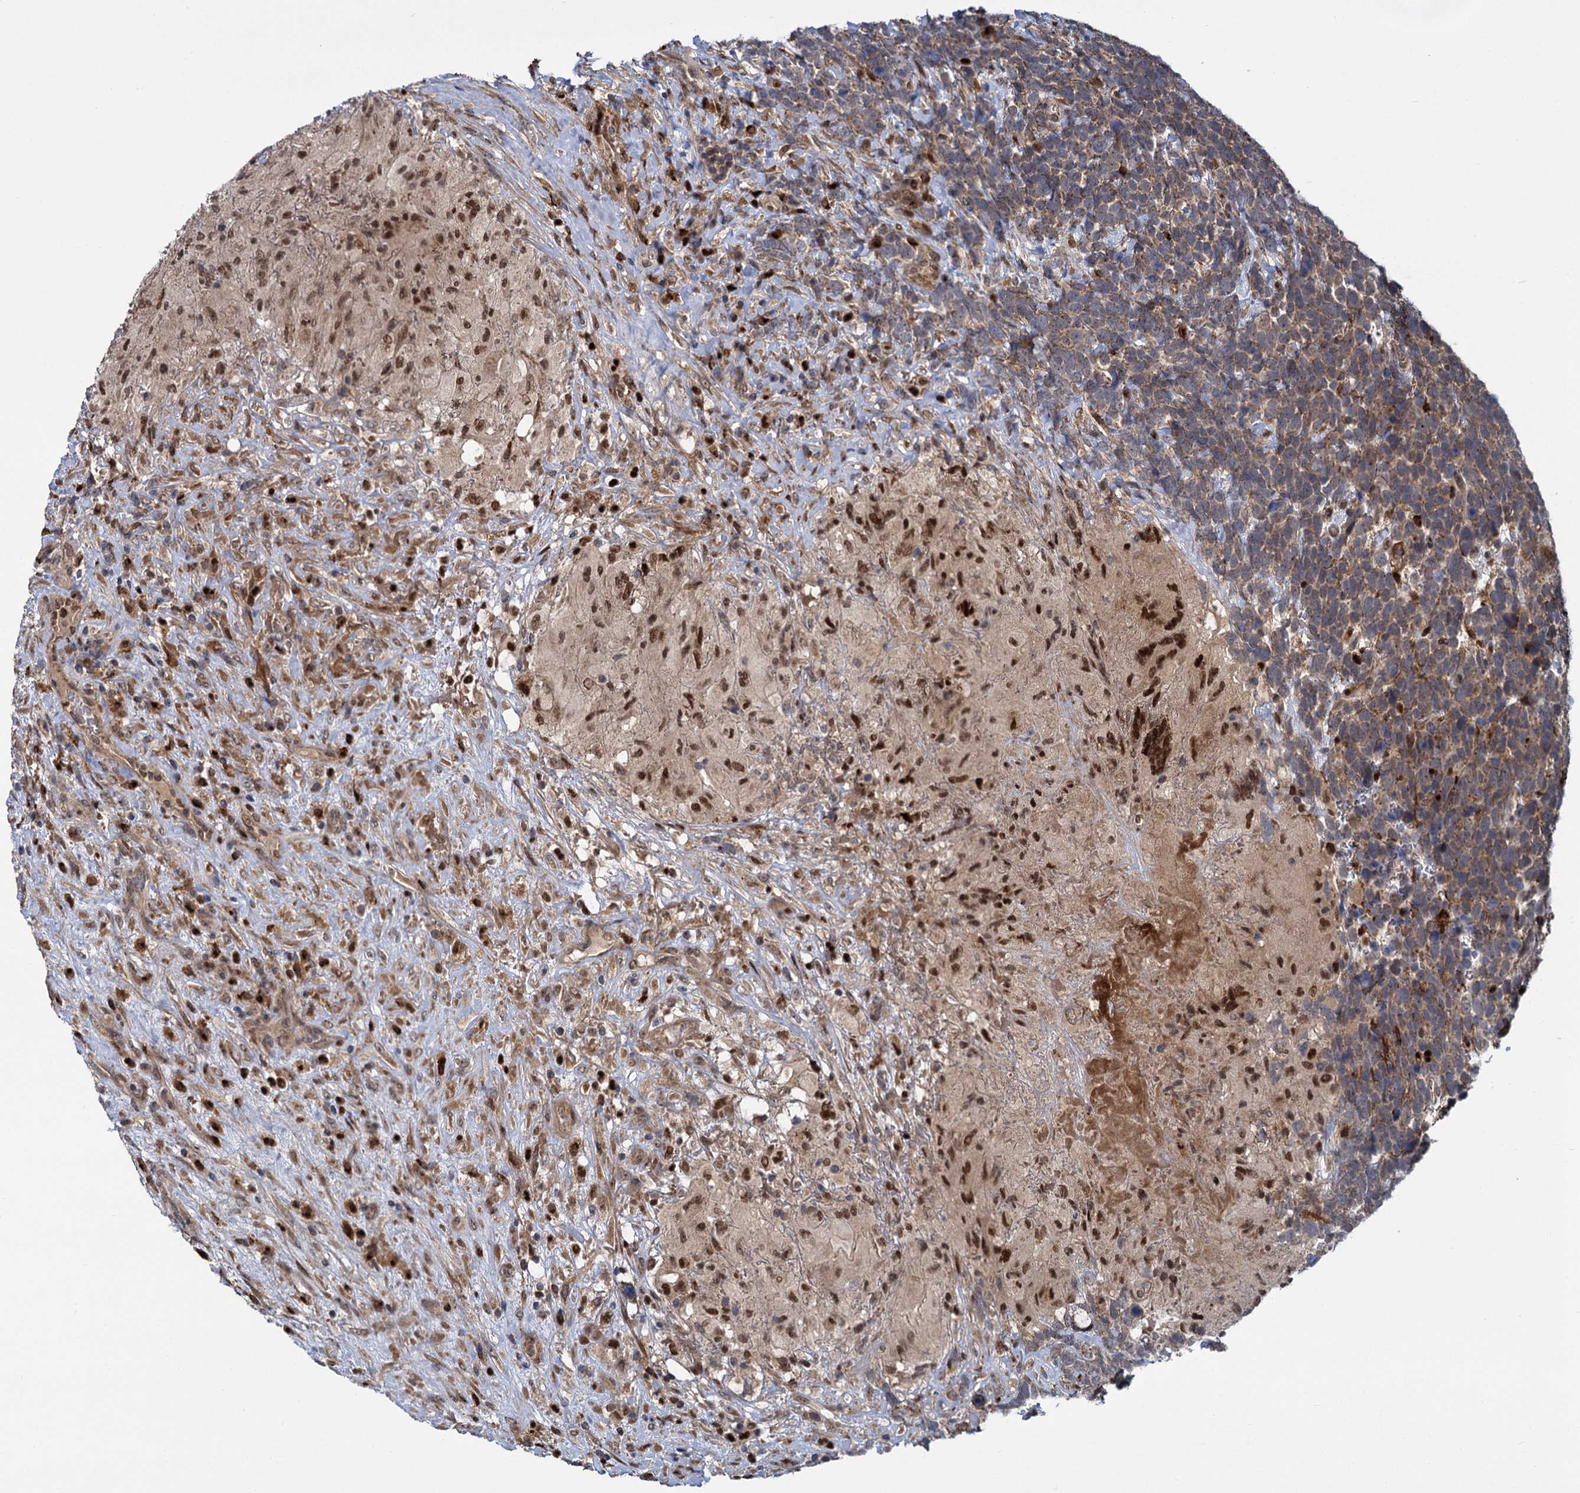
{"staining": {"intensity": "weak", "quantity": ">75%", "location": "cytoplasmic/membranous"}, "tissue": "urothelial cancer", "cell_type": "Tumor cells", "image_type": "cancer", "snomed": [{"axis": "morphology", "description": "Urothelial carcinoma, High grade"}, {"axis": "topography", "description": "Urinary bladder"}], "caption": "Protein staining demonstrates weak cytoplasmic/membranous expression in approximately >75% of tumor cells in high-grade urothelial carcinoma.", "gene": "GAL3ST4", "patient": {"sex": "female", "age": 82}}